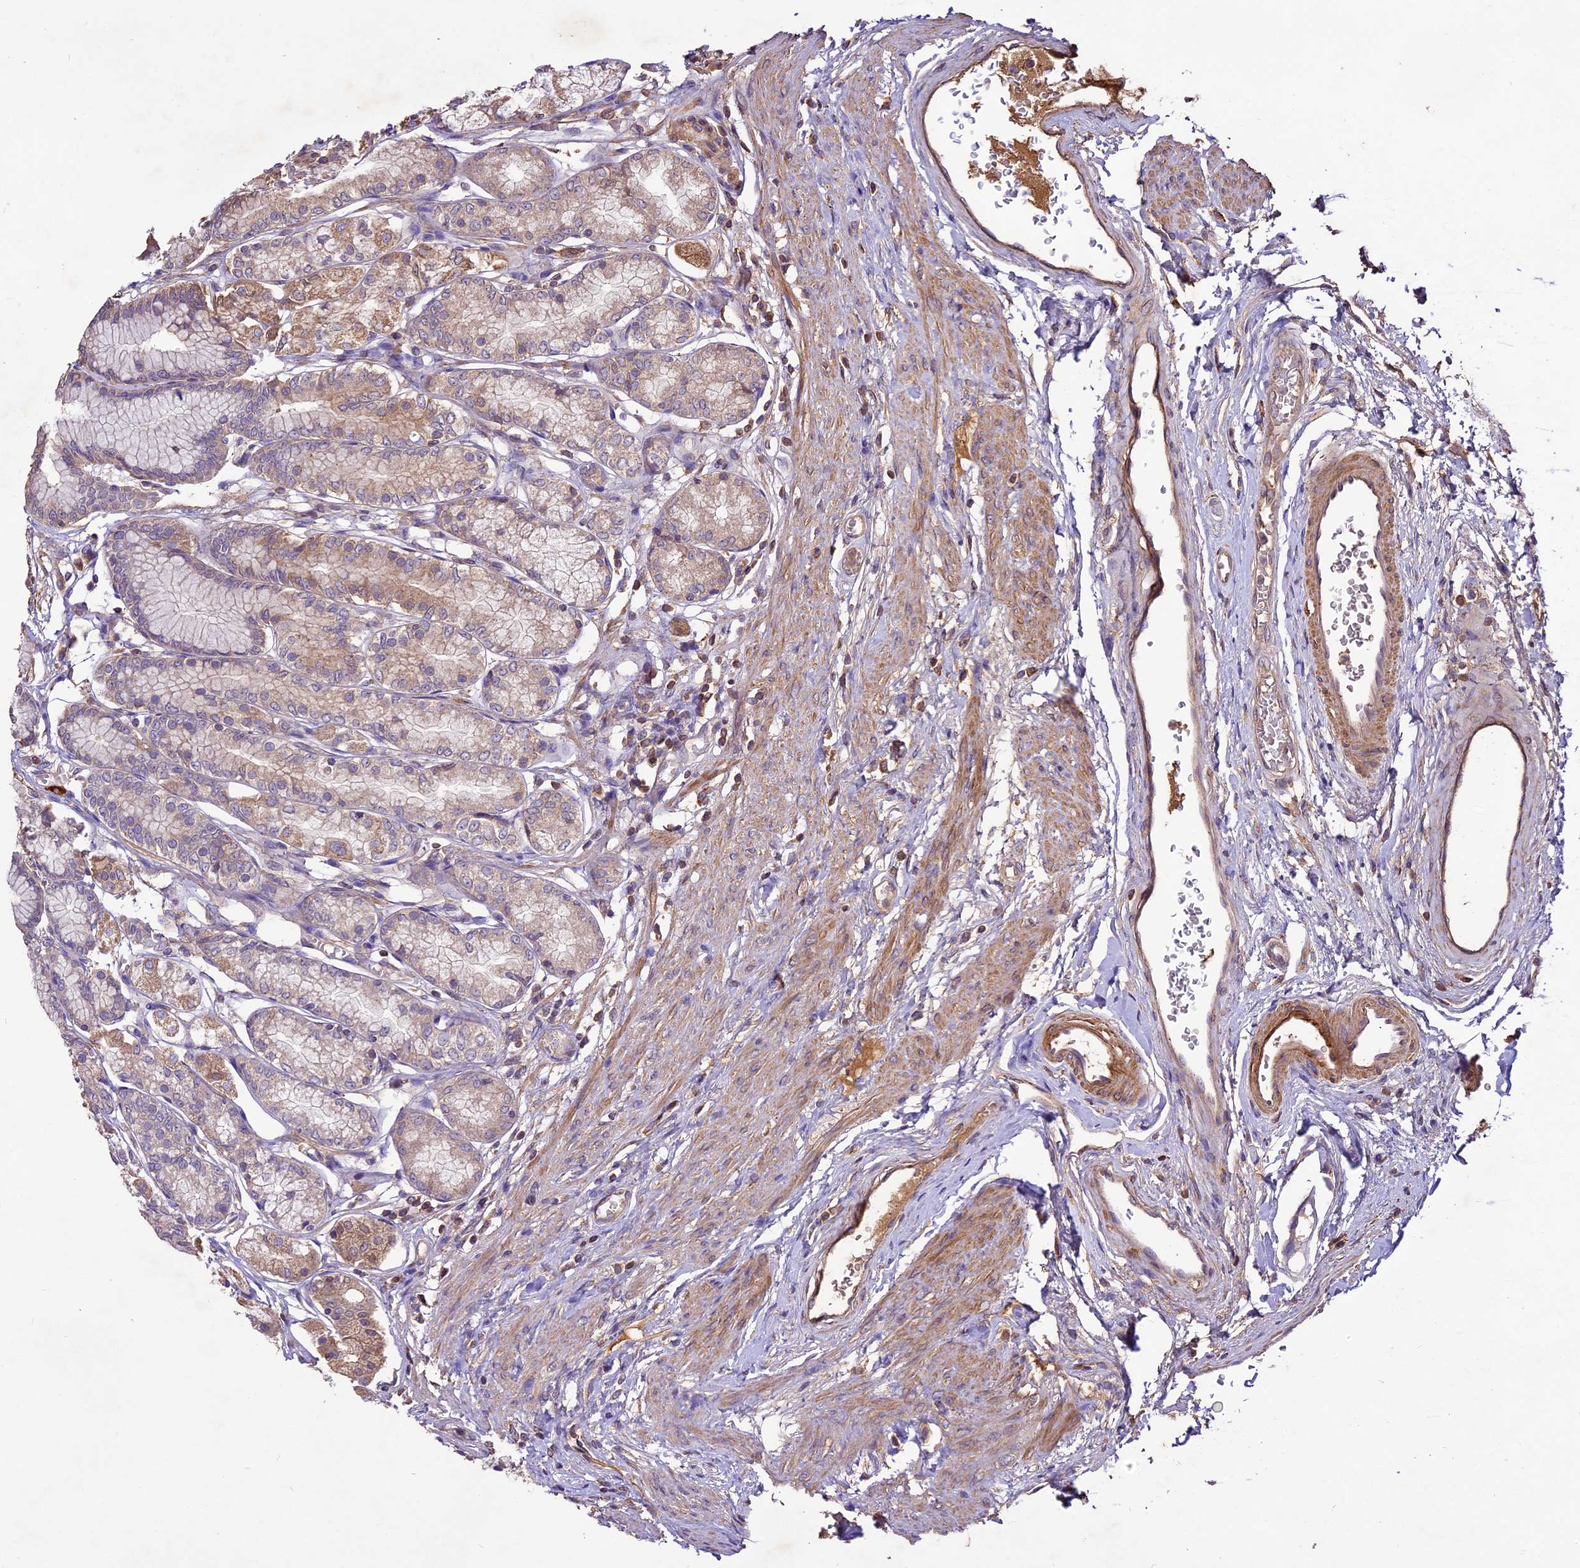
{"staining": {"intensity": "moderate", "quantity": "25%-75%", "location": "cytoplasmic/membranous,nuclear"}, "tissue": "stomach", "cell_type": "Glandular cells", "image_type": "normal", "snomed": [{"axis": "morphology", "description": "Normal tissue, NOS"}, {"axis": "morphology", "description": "Adenocarcinoma, NOS"}, {"axis": "morphology", "description": "Adenocarcinoma, High grade"}, {"axis": "topography", "description": "Stomach, upper"}, {"axis": "topography", "description": "Stomach"}], "caption": "The image shows staining of benign stomach, revealing moderate cytoplasmic/membranous,nuclear protein staining (brown color) within glandular cells.", "gene": "CRLF1", "patient": {"sex": "female", "age": 65}}